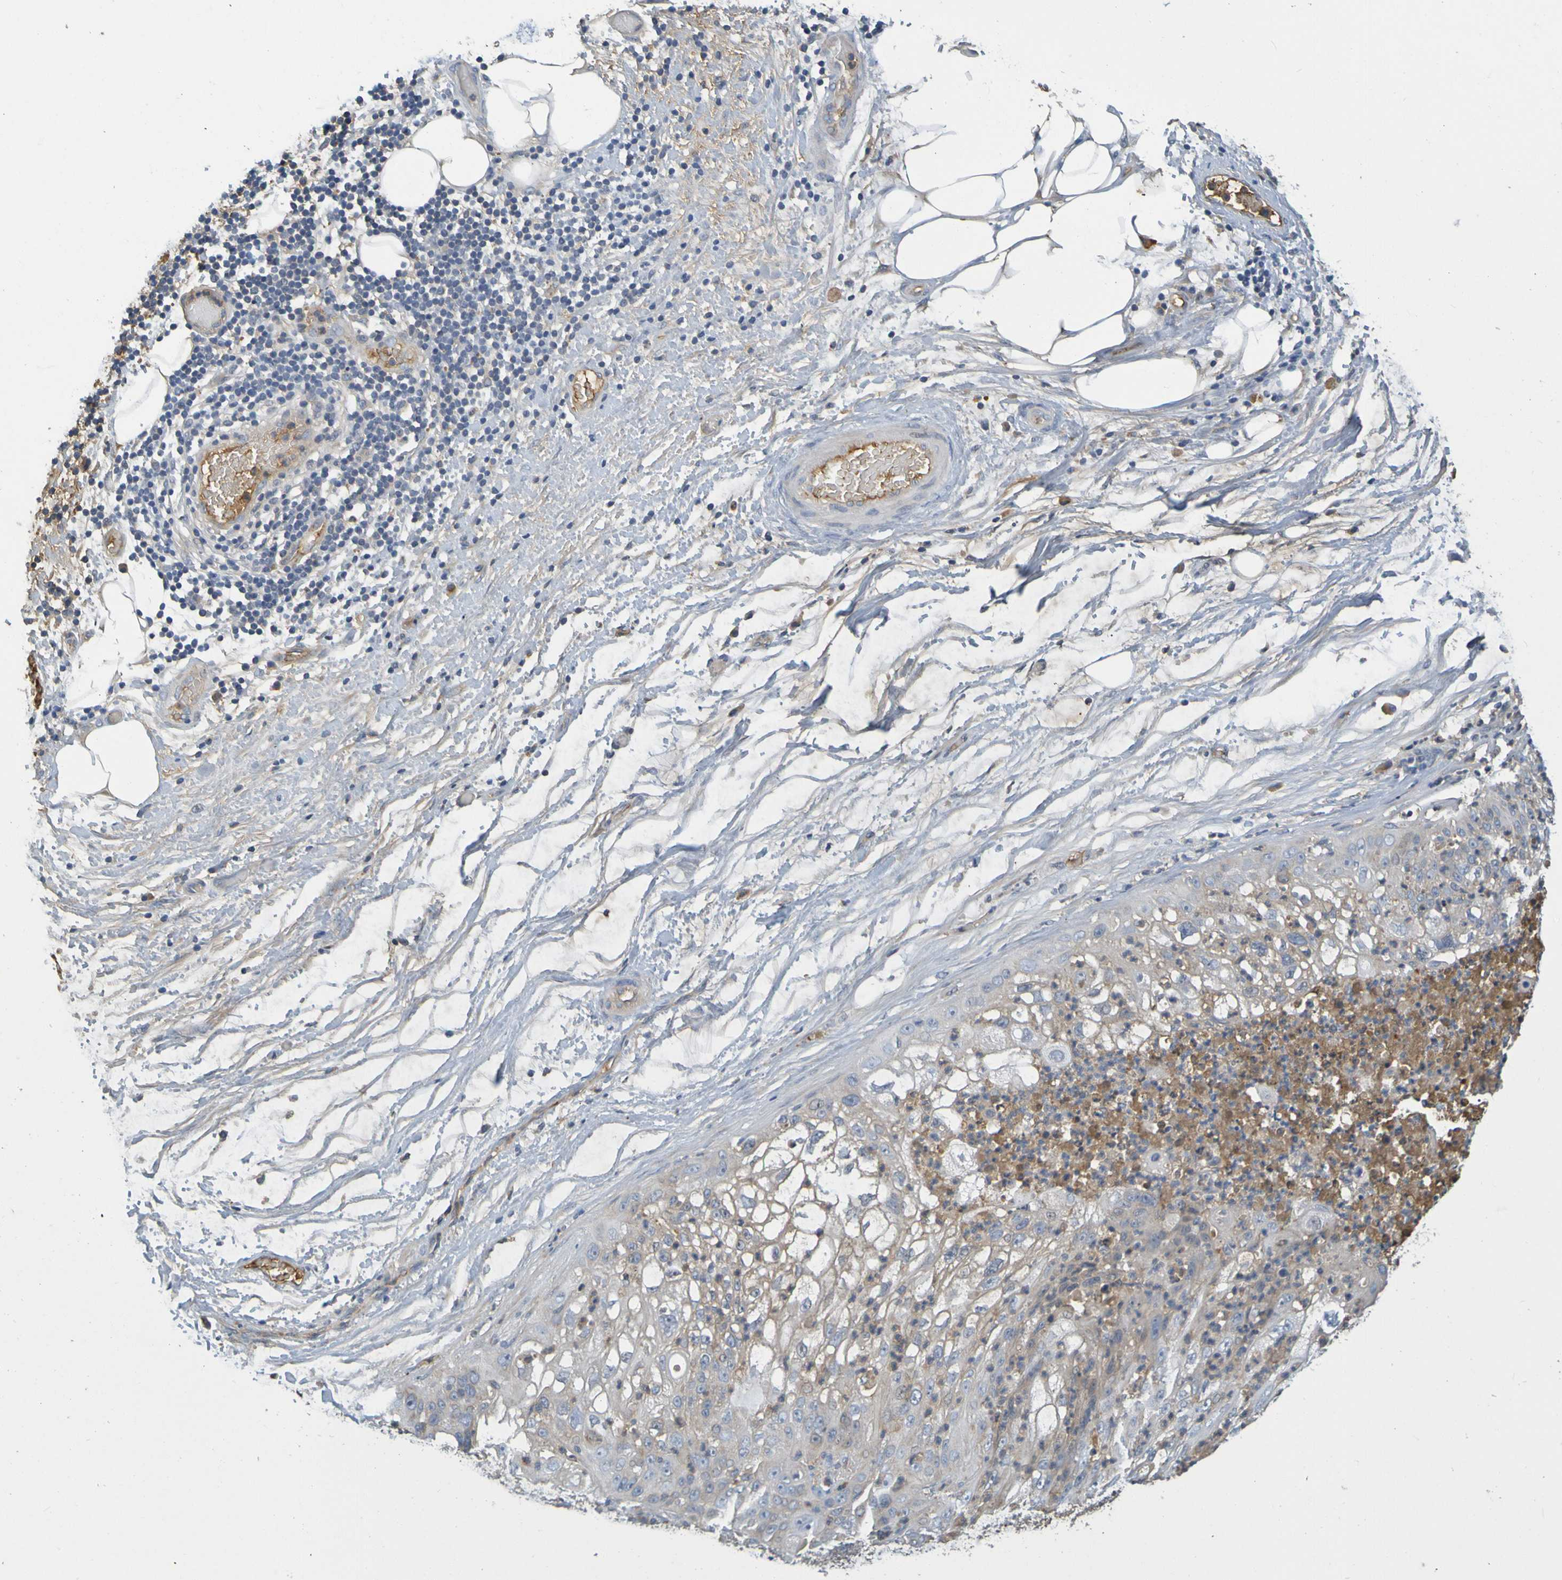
{"staining": {"intensity": "weak", "quantity": ">75%", "location": "cytoplasmic/membranous"}, "tissue": "lung cancer", "cell_type": "Tumor cells", "image_type": "cancer", "snomed": [{"axis": "morphology", "description": "Inflammation, NOS"}, {"axis": "morphology", "description": "Squamous cell carcinoma, NOS"}, {"axis": "topography", "description": "Lymph node"}, {"axis": "topography", "description": "Soft tissue"}, {"axis": "topography", "description": "Lung"}], "caption": "The micrograph shows staining of lung cancer (squamous cell carcinoma), revealing weak cytoplasmic/membranous protein expression (brown color) within tumor cells.", "gene": "C1QA", "patient": {"sex": "male", "age": 66}}